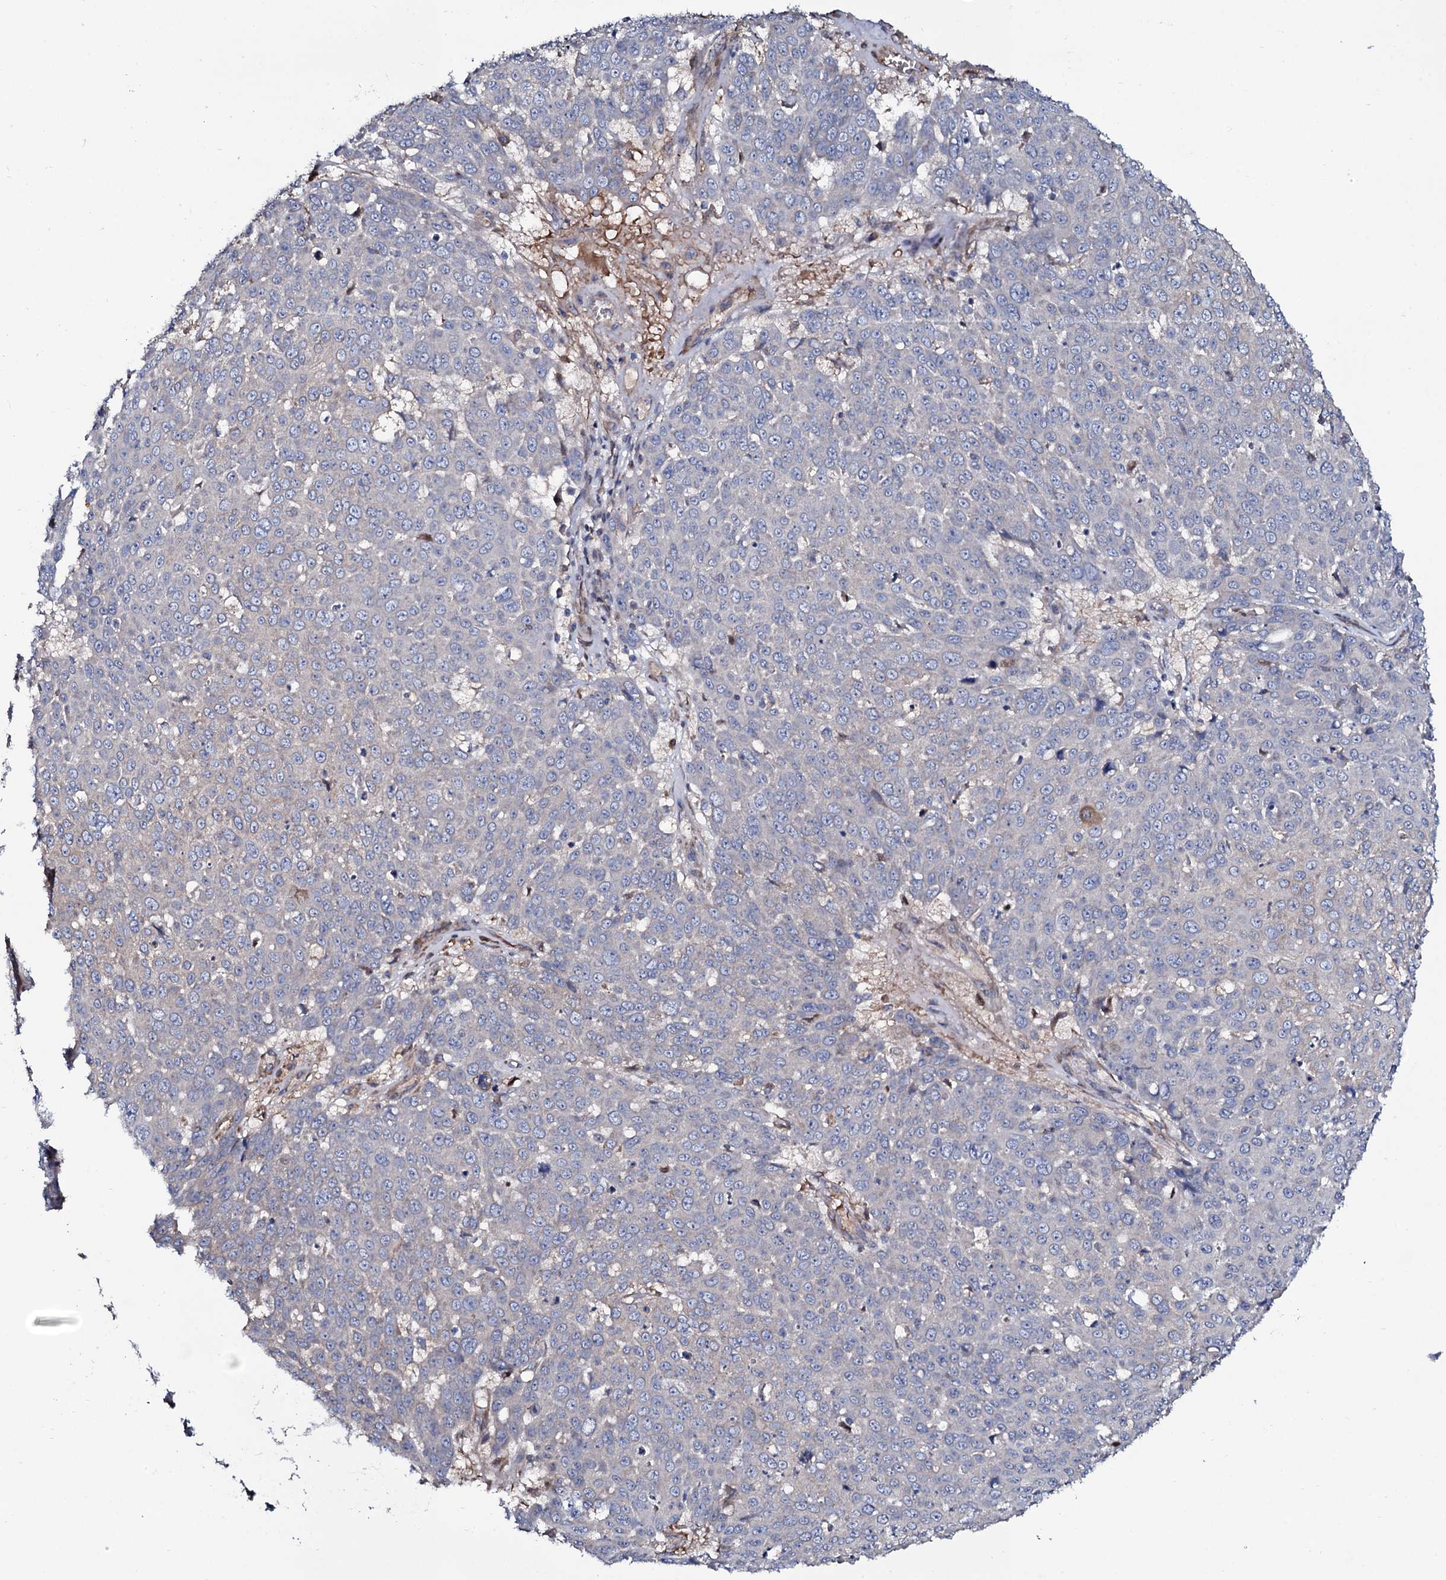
{"staining": {"intensity": "weak", "quantity": "<25%", "location": "cytoplasmic/membranous"}, "tissue": "skin cancer", "cell_type": "Tumor cells", "image_type": "cancer", "snomed": [{"axis": "morphology", "description": "Squamous cell carcinoma, NOS"}, {"axis": "topography", "description": "Skin"}], "caption": "The photomicrograph shows no staining of tumor cells in skin cancer (squamous cell carcinoma).", "gene": "PPP1R3D", "patient": {"sex": "male", "age": 71}}